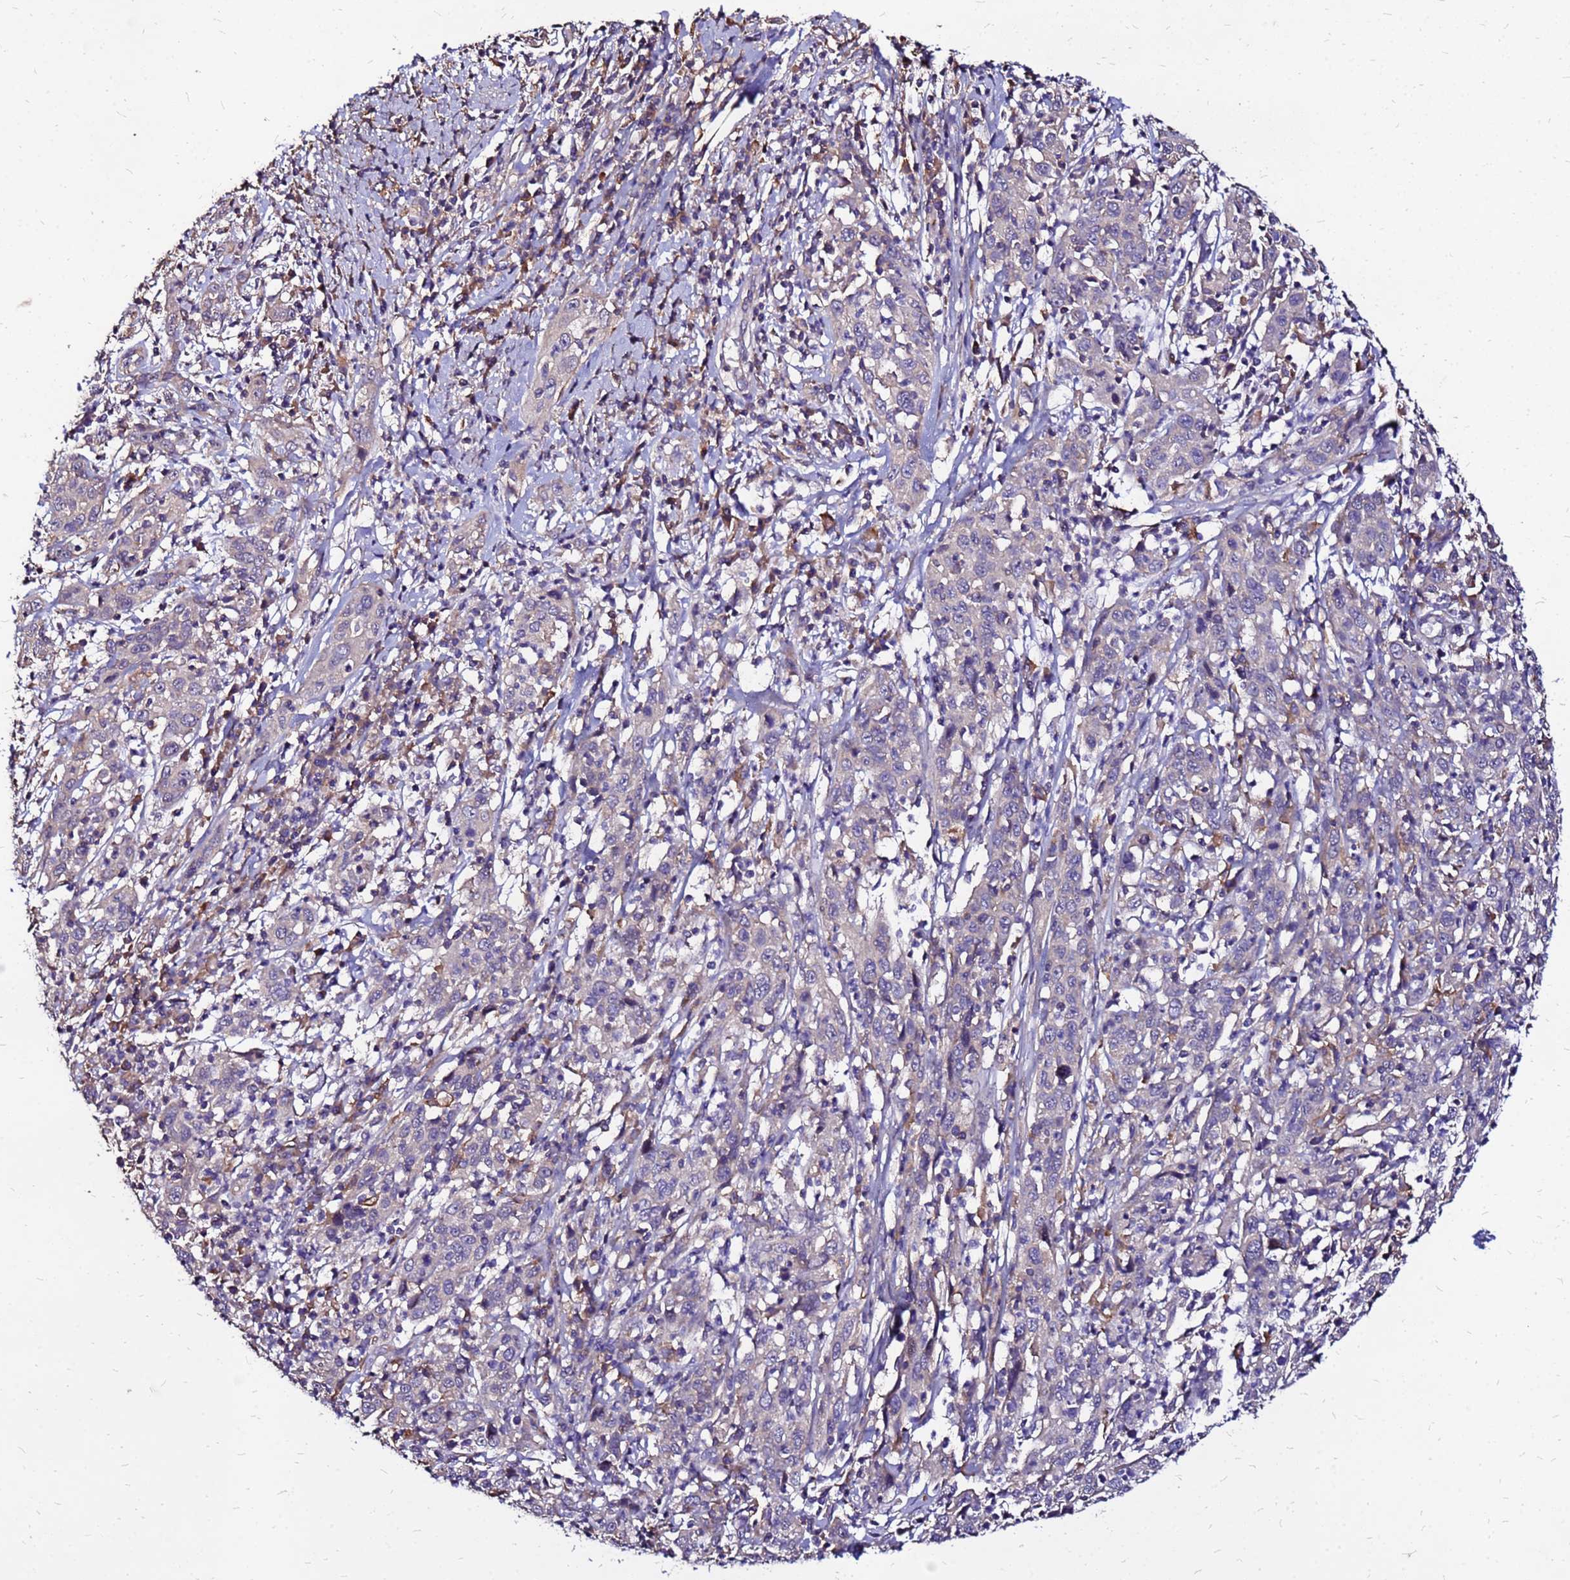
{"staining": {"intensity": "negative", "quantity": "none", "location": "none"}, "tissue": "cervical cancer", "cell_type": "Tumor cells", "image_type": "cancer", "snomed": [{"axis": "morphology", "description": "Squamous cell carcinoma, NOS"}, {"axis": "topography", "description": "Cervix"}], "caption": "High power microscopy histopathology image of an immunohistochemistry image of squamous cell carcinoma (cervical), revealing no significant expression in tumor cells.", "gene": "ARHGEF5", "patient": {"sex": "female", "age": 46}}